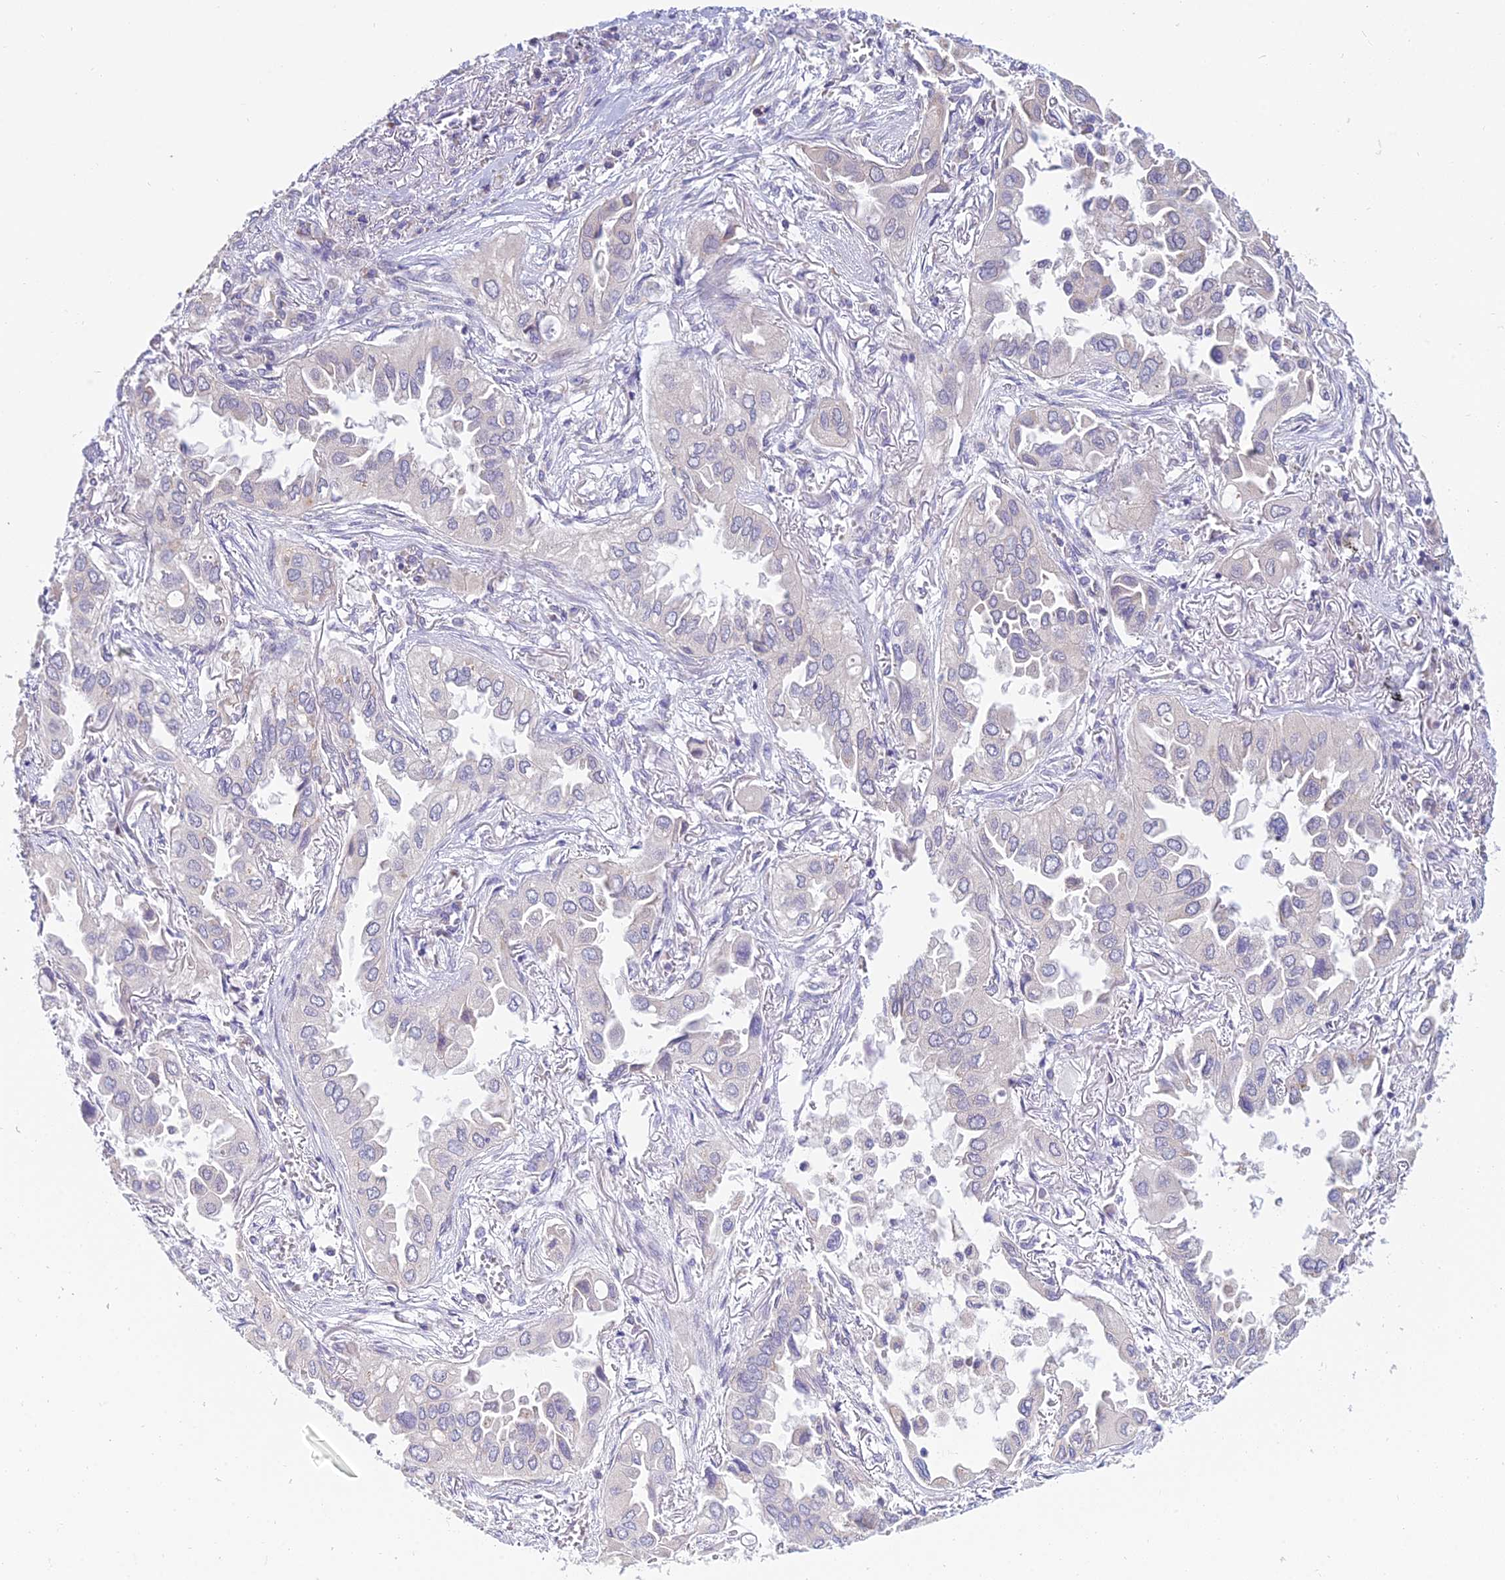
{"staining": {"intensity": "negative", "quantity": "none", "location": "none"}, "tissue": "lung cancer", "cell_type": "Tumor cells", "image_type": "cancer", "snomed": [{"axis": "morphology", "description": "Adenocarcinoma, NOS"}, {"axis": "topography", "description": "Lung"}], "caption": "Lung cancer (adenocarcinoma) was stained to show a protein in brown. There is no significant expression in tumor cells.", "gene": "CFAP206", "patient": {"sex": "female", "age": 76}}